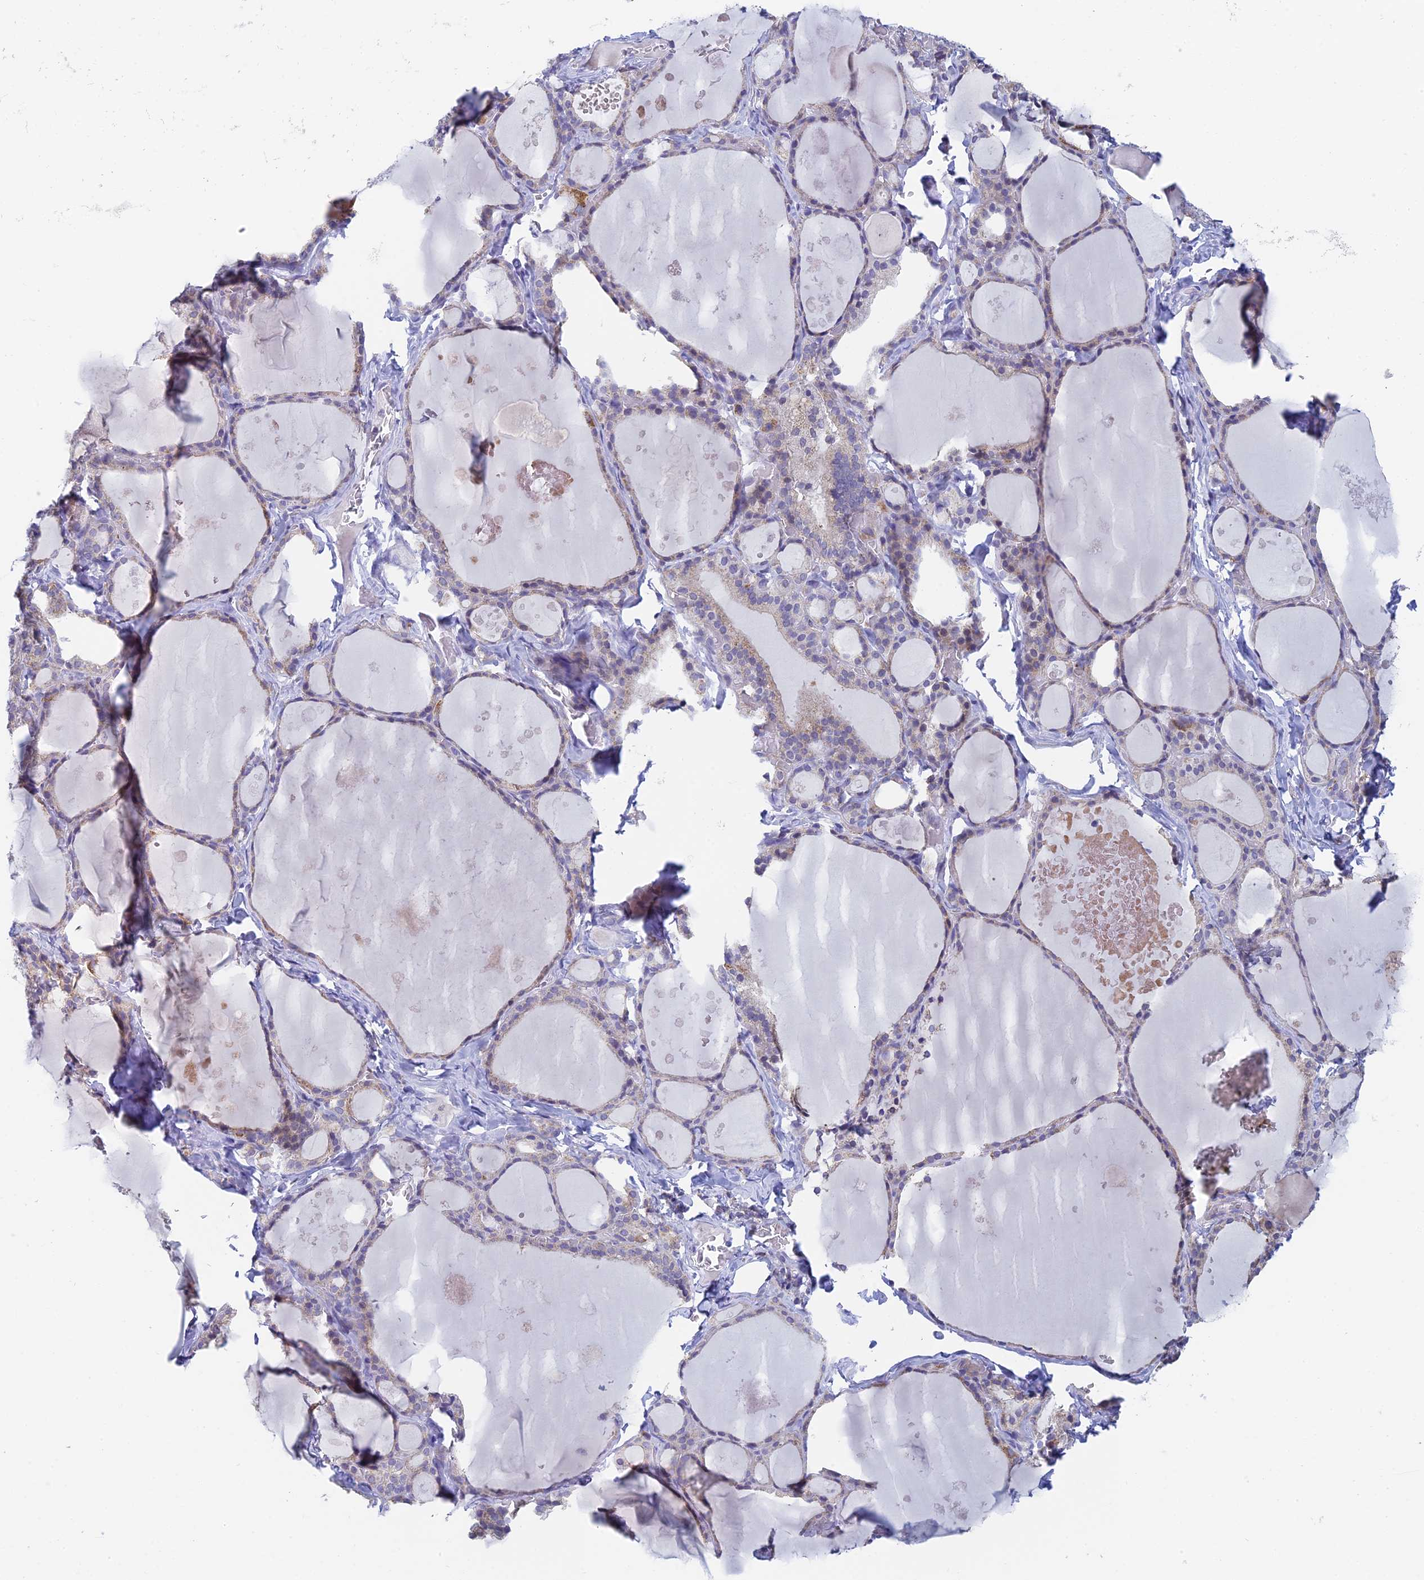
{"staining": {"intensity": "weak", "quantity": "25%-75%", "location": "cytoplasmic/membranous"}, "tissue": "thyroid gland", "cell_type": "Glandular cells", "image_type": "normal", "snomed": [{"axis": "morphology", "description": "Normal tissue, NOS"}, {"axis": "topography", "description": "Thyroid gland"}], "caption": "DAB immunohistochemical staining of unremarkable thyroid gland exhibits weak cytoplasmic/membranous protein expression in approximately 25%-75% of glandular cells. The staining is performed using DAB brown chromogen to label protein expression. The nuclei are counter-stained blue using hematoxylin.", "gene": "REXO5", "patient": {"sex": "male", "age": 56}}